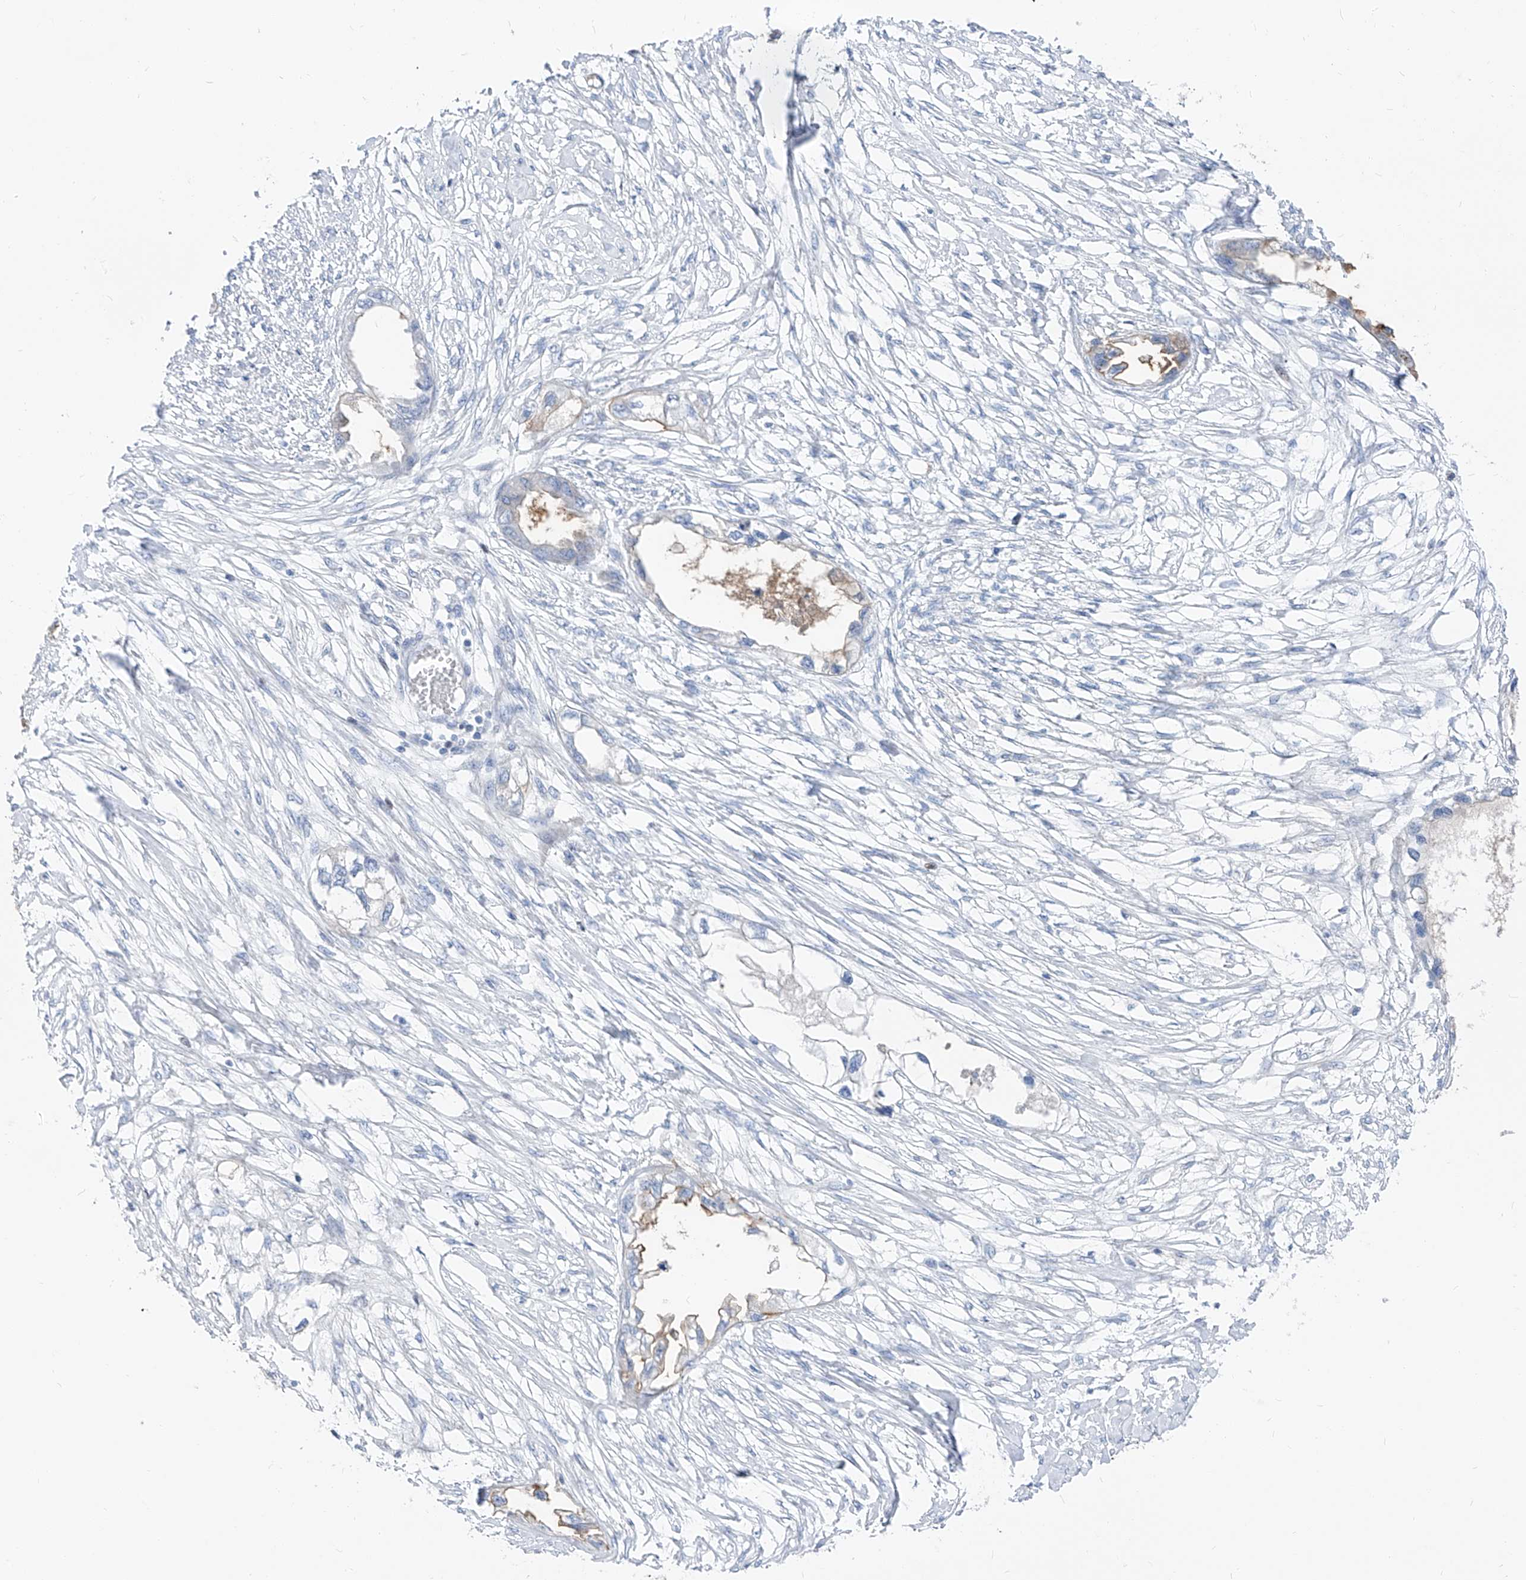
{"staining": {"intensity": "negative", "quantity": "none", "location": "none"}, "tissue": "endometrial cancer", "cell_type": "Tumor cells", "image_type": "cancer", "snomed": [{"axis": "morphology", "description": "Adenocarcinoma, NOS"}, {"axis": "morphology", "description": "Adenocarcinoma, metastatic, NOS"}, {"axis": "topography", "description": "Adipose tissue"}, {"axis": "topography", "description": "Endometrium"}], "caption": "There is no significant expression in tumor cells of endometrial cancer (metastatic adenocarcinoma).", "gene": "FRS3", "patient": {"sex": "female", "age": 67}}